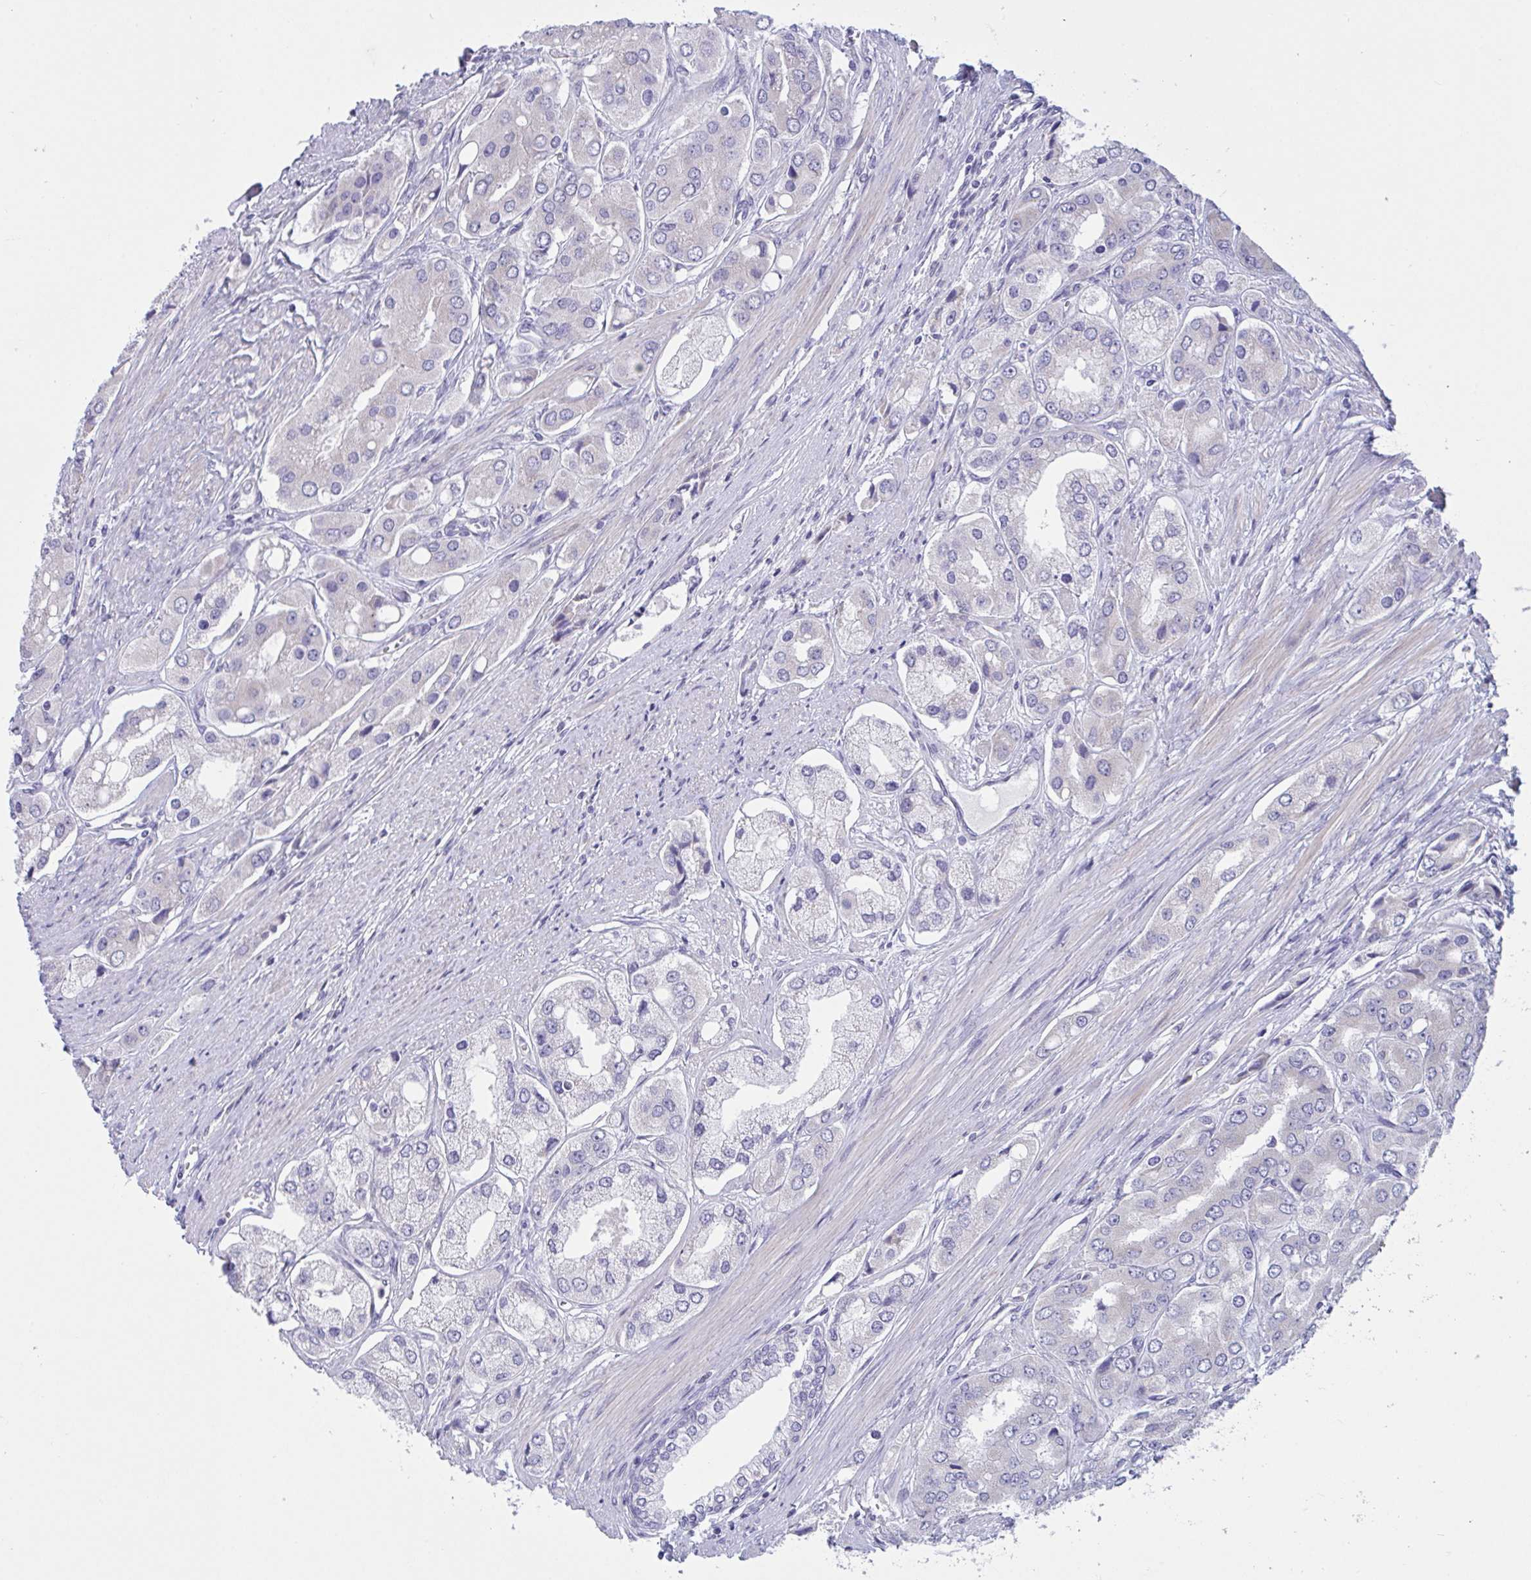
{"staining": {"intensity": "negative", "quantity": "none", "location": "none"}, "tissue": "prostate cancer", "cell_type": "Tumor cells", "image_type": "cancer", "snomed": [{"axis": "morphology", "description": "Adenocarcinoma, Low grade"}, {"axis": "topography", "description": "Prostate"}], "caption": "This photomicrograph is of adenocarcinoma (low-grade) (prostate) stained with immunohistochemistry to label a protein in brown with the nuclei are counter-stained blue. There is no staining in tumor cells. (Brightfield microscopy of DAB (3,3'-diaminobenzidine) IHC at high magnification).", "gene": "OXLD1", "patient": {"sex": "male", "age": 69}}